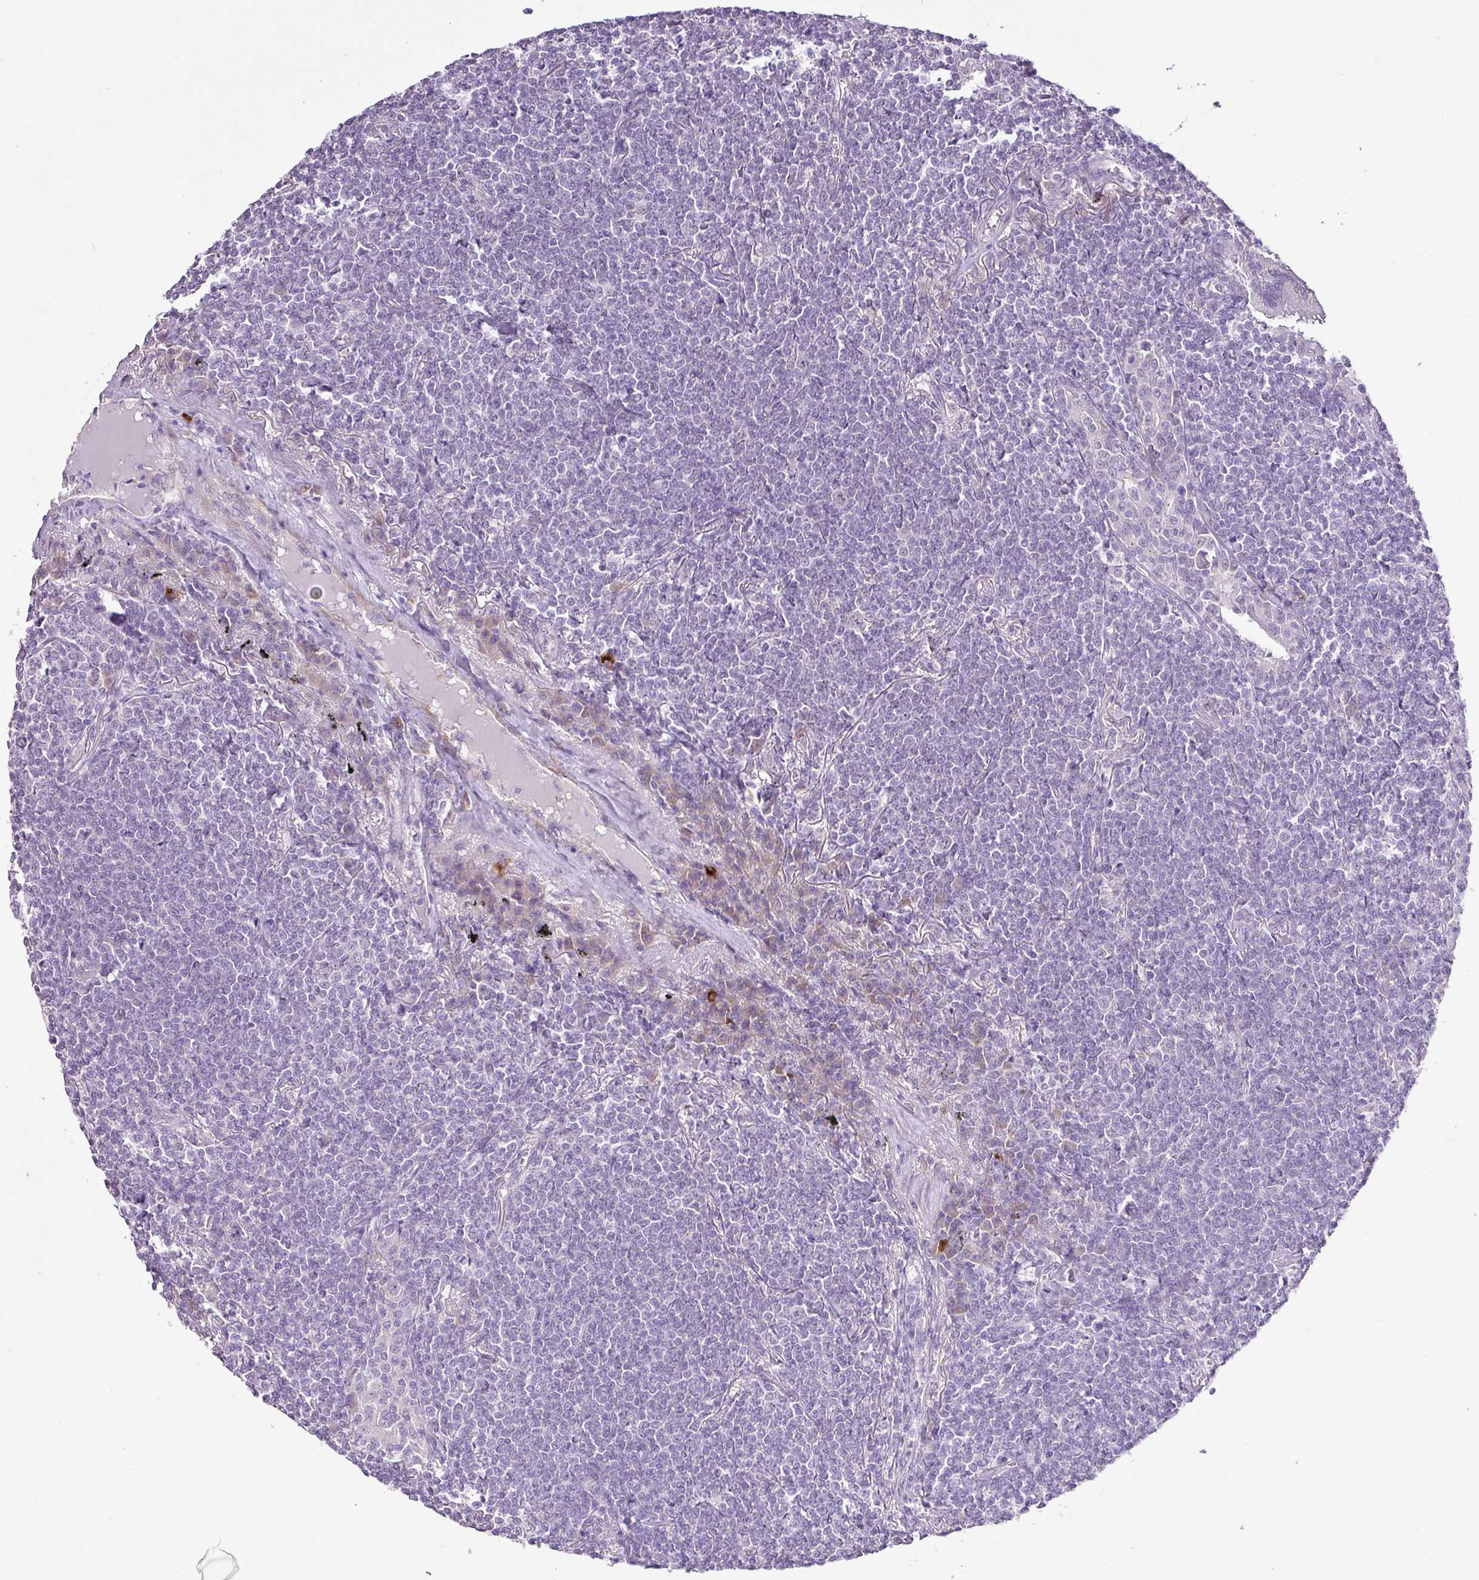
{"staining": {"intensity": "negative", "quantity": "none", "location": "none"}, "tissue": "lymphoma", "cell_type": "Tumor cells", "image_type": "cancer", "snomed": [{"axis": "morphology", "description": "Malignant lymphoma, non-Hodgkin's type, Low grade"}, {"axis": "topography", "description": "Lung"}], "caption": "High power microscopy photomicrograph of an IHC micrograph of low-grade malignant lymphoma, non-Hodgkin's type, revealing no significant expression in tumor cells.", "gene": "DIP2A", "patient": {"sex": "female", "age": 71}}